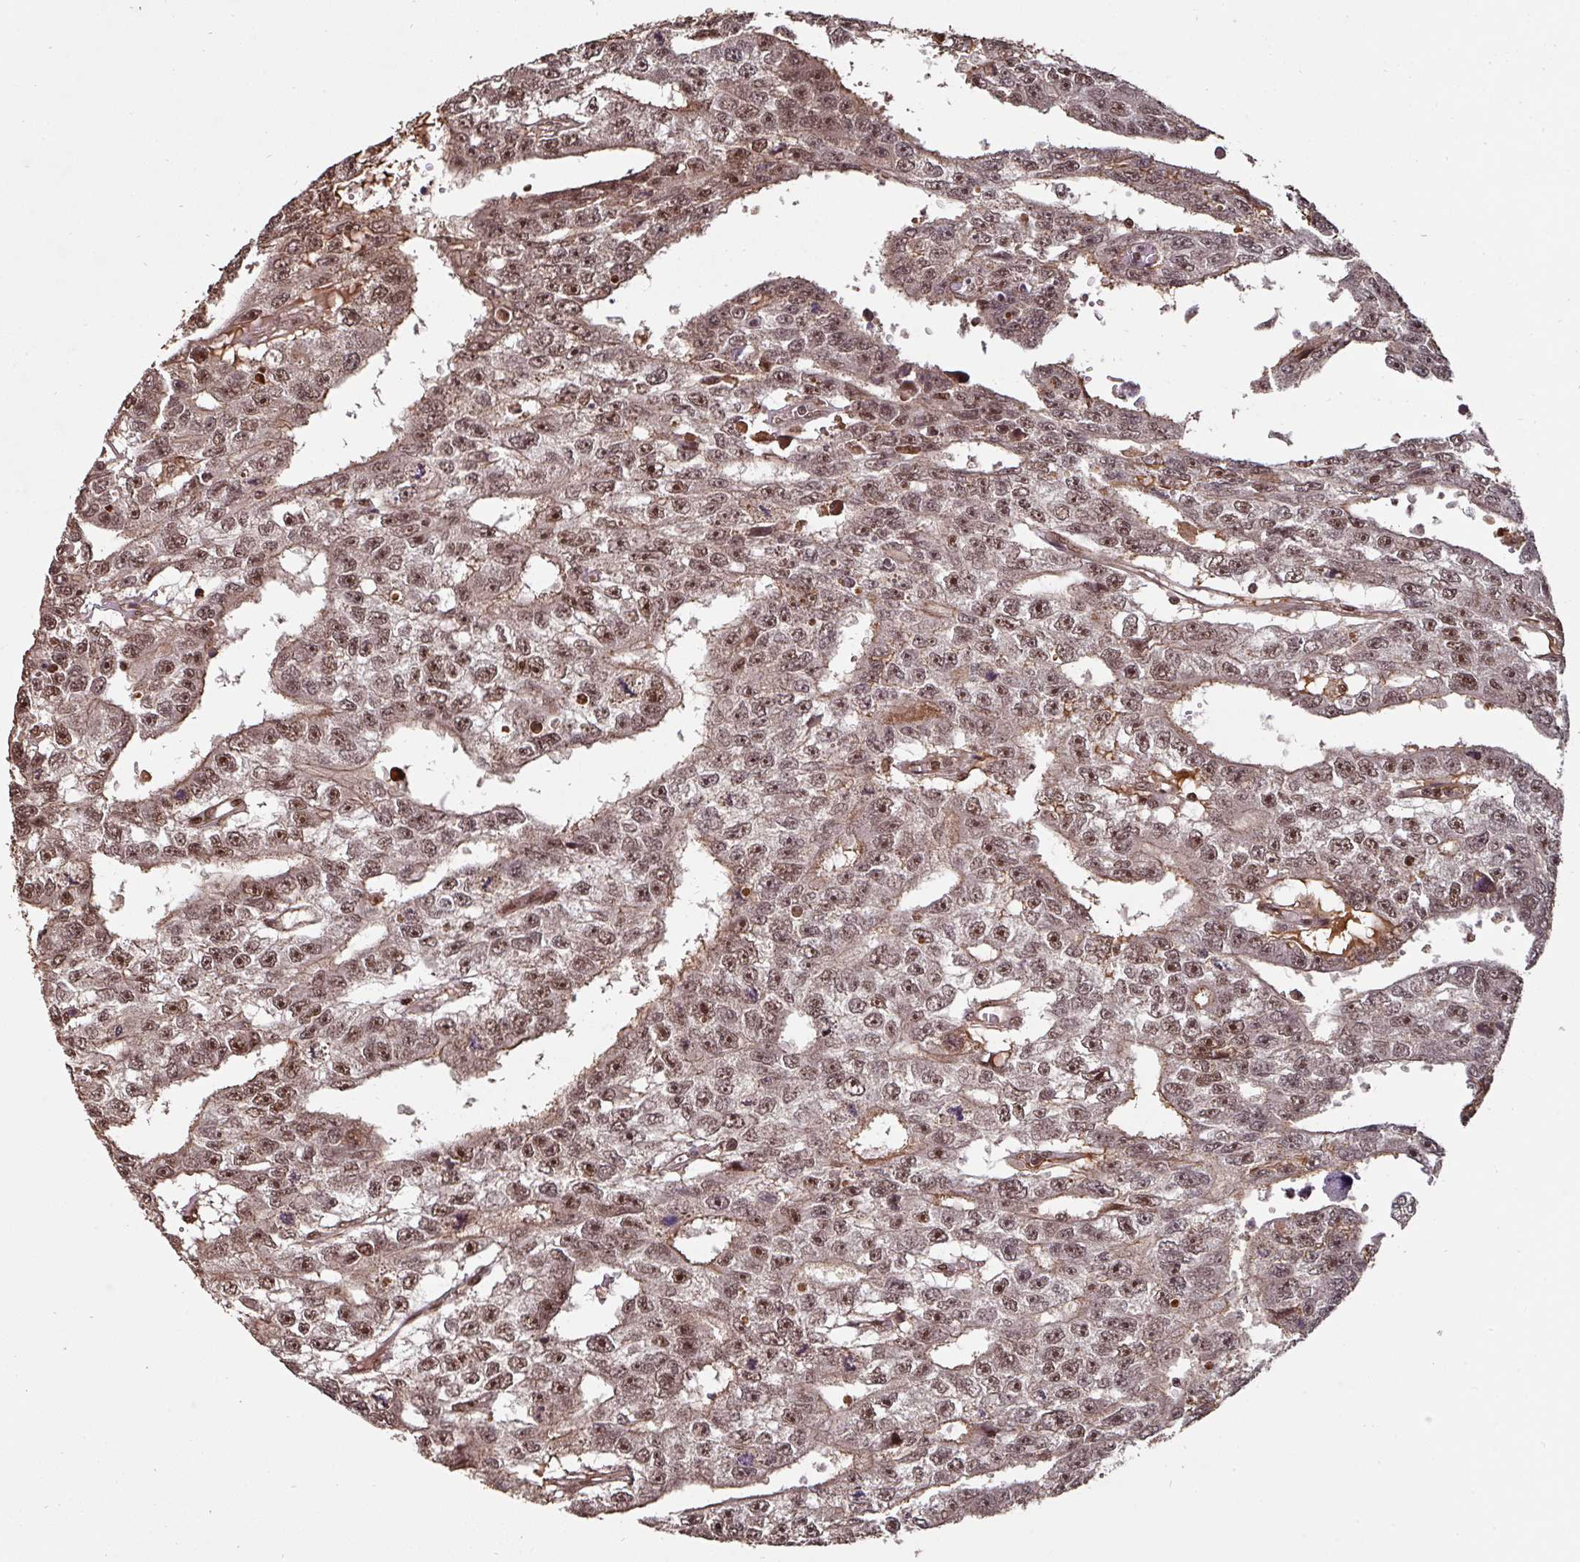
{"staining": {"intensity": "moderate", "quantity": ">75%", "location": "nuclear"}, "tissue": "testis cancer", "cell_type": "Tumor cells", "image_type": "cancer", "snomed": [{"axis": "morphology", "description": "Carcinoma, Embryonal, NOS"}, {"axis": "topography", "description": "Testis"}], "caption": "Tumor cells demonstrate moderate nuclear staining in about >75% of cells in testis cancer.", "gene": "POLD1", "patient": {"sex": "male", "age": 20}}